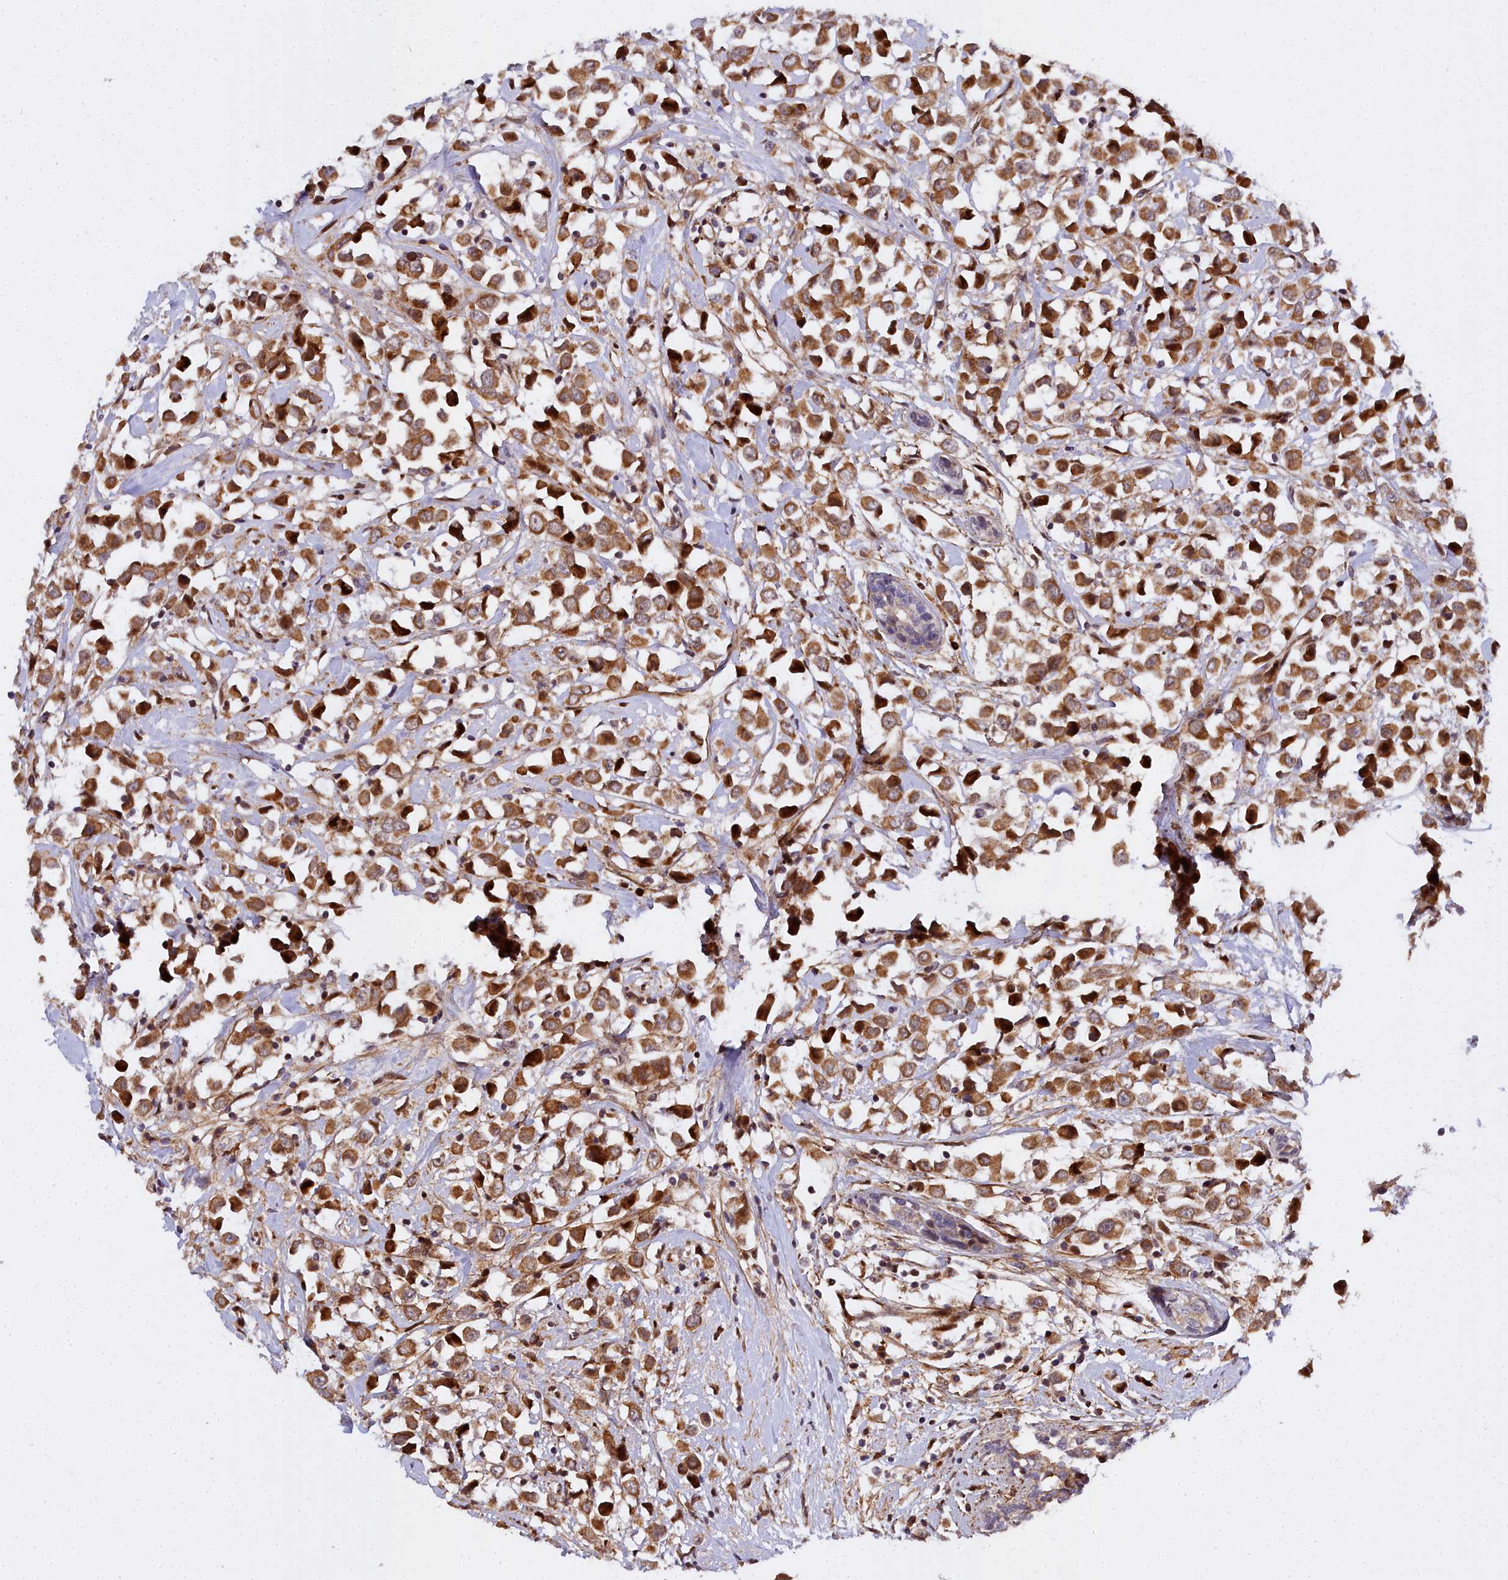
{"staining": {"intensity": "strong", "quantity": ">75%", "location": "cytoplasmic/membranous"}, "tissue": "breast cancer", "cell_type": "Tumor cells", "image_type": "cancer", "snomed": [{"axis": "morphology", "description": "Duct carcinoma"}, {"axis": "topography", "description": "Breast"}], "caption": "Tumor cells reveal strong cytoplasmic/membranous expression in approximately >75% of cells in intraductal carcinoma (breast).", "gene": "MRPS11", "patient": {"sex": "female", "age": 61}}